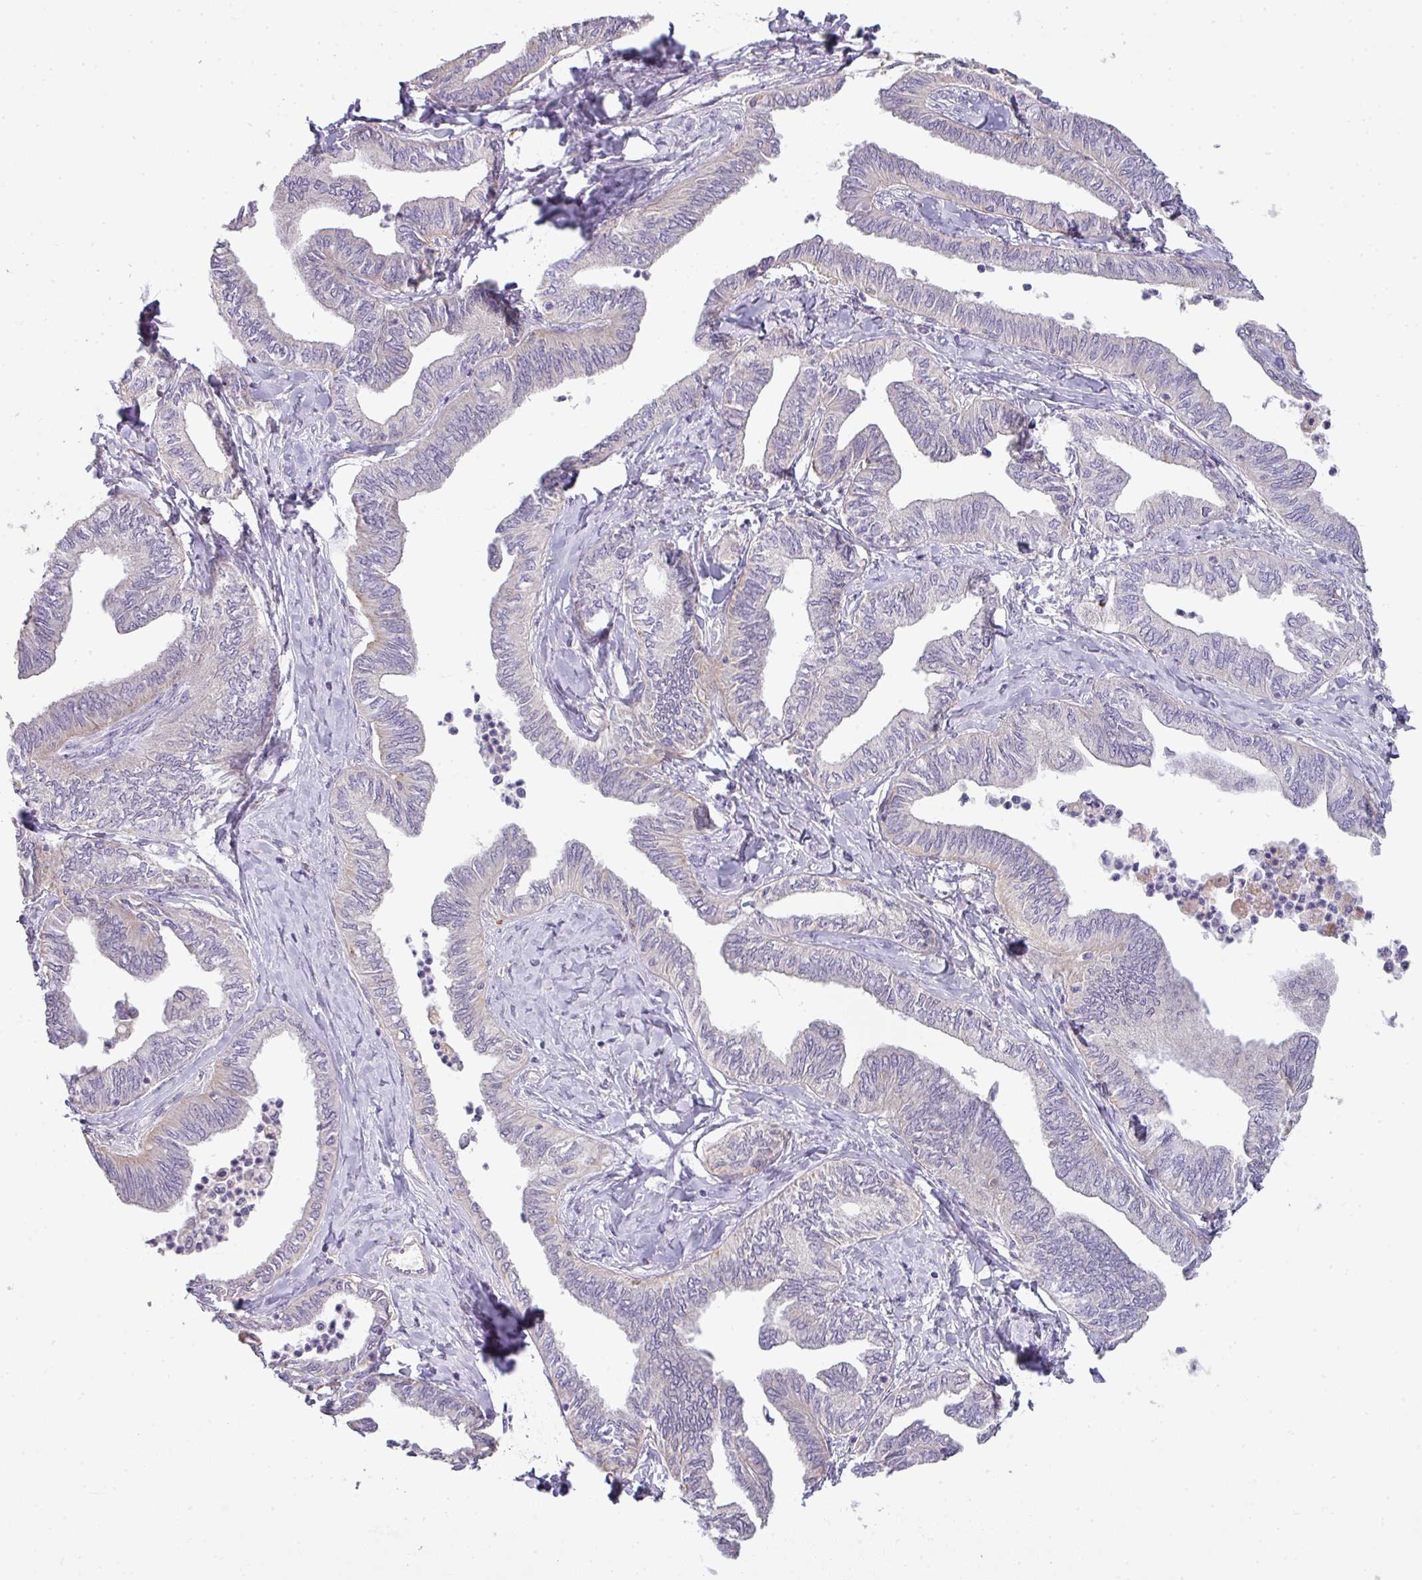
{"staining": {"intensity": "negative", "quantity": "none", "location": "none"}, "tissue": "ovarian cancer", "cell_type": "Tumor cells", "image_type": "cancer", "snomed": [{"axis": "morphology", "description": "Carcinoma, endometroid"}, {"axis": "topography", "description": "Ovary"}], "caption": "Tumor cells are negative for protein expression in human ovarian cancer.", "gene": "ZNF266", "patient": {"sex": "female", "age": 70}}